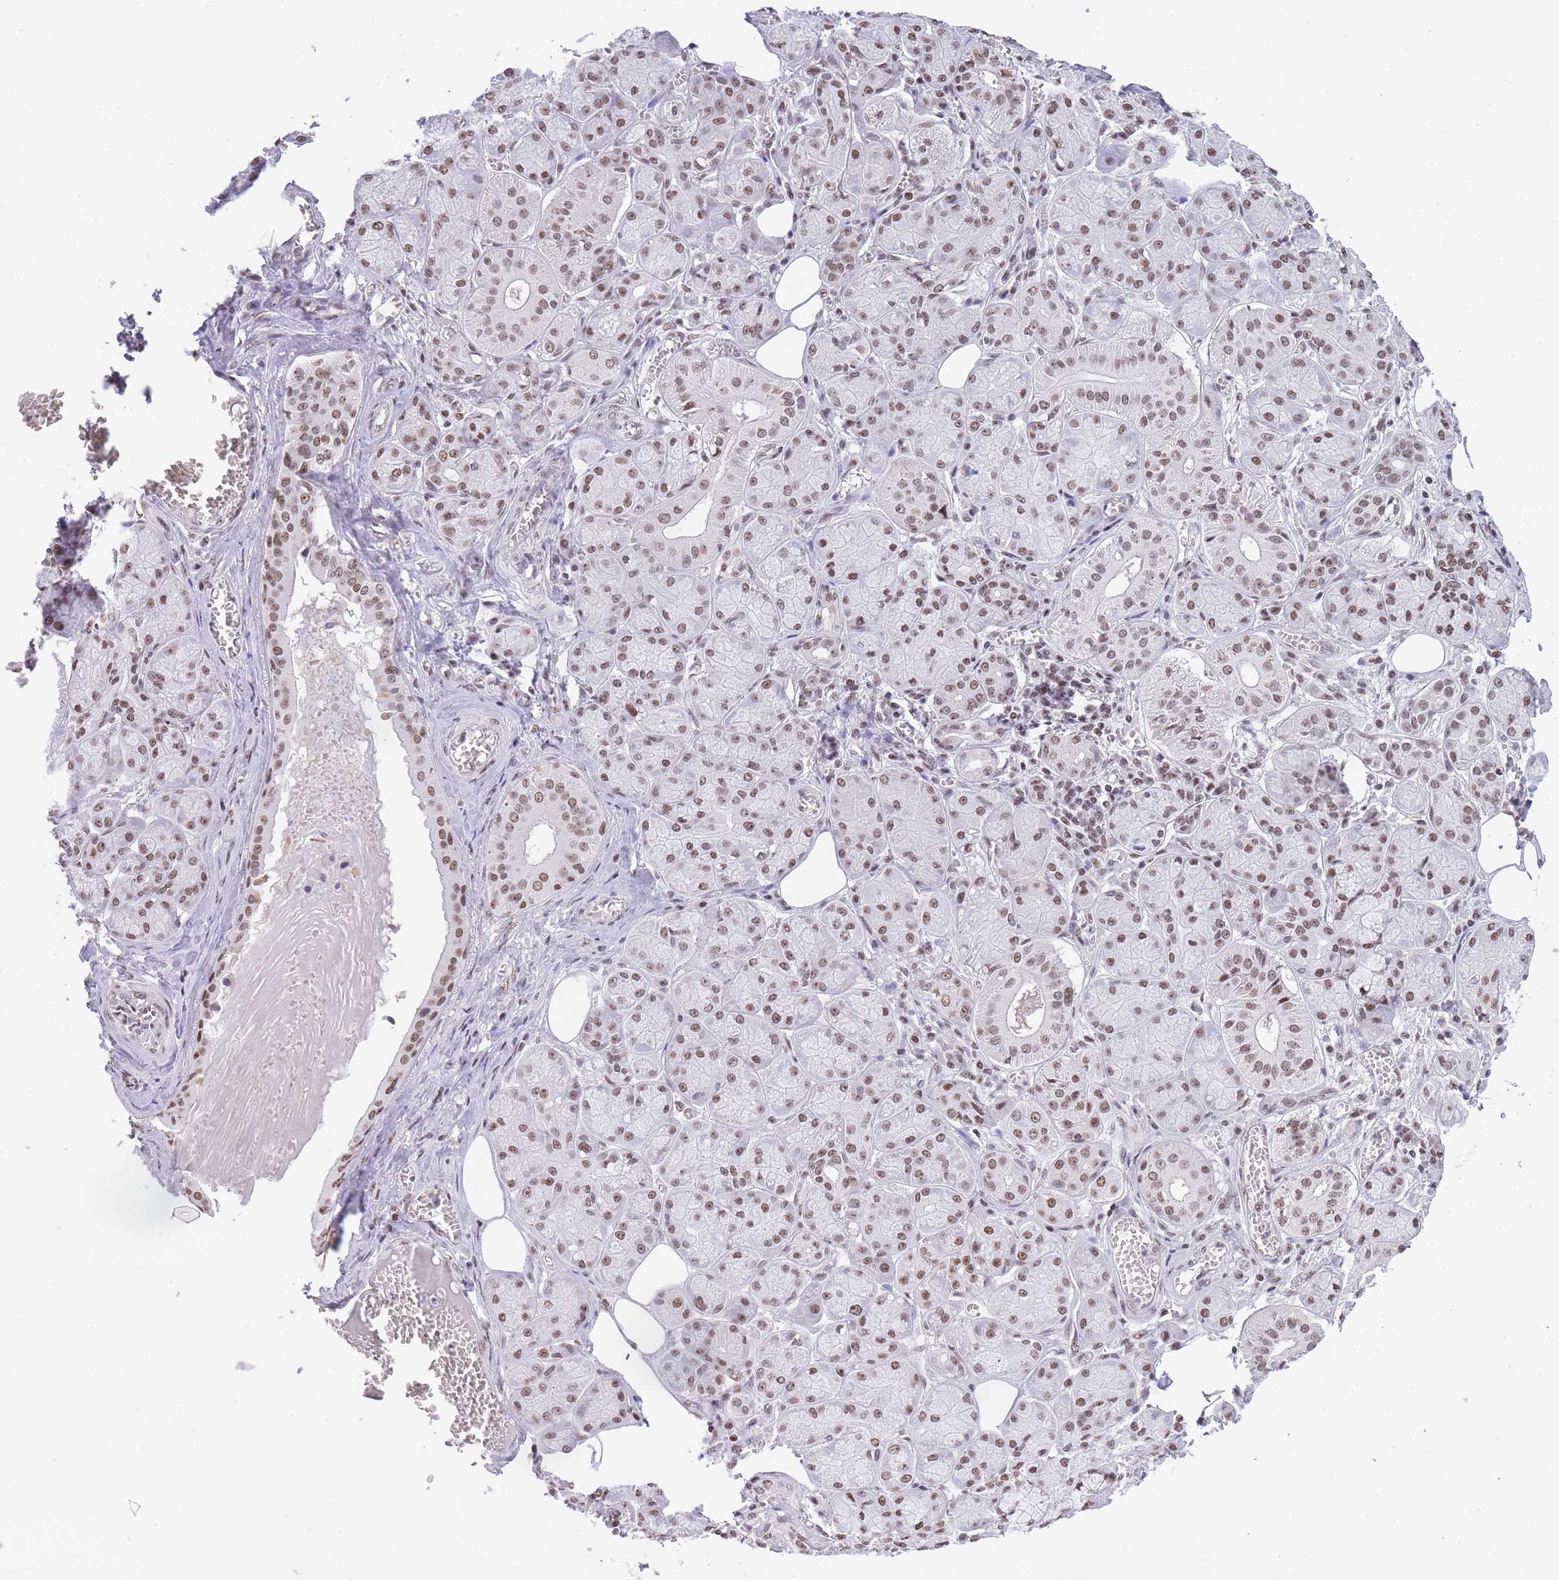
{"staining": {"intensity": "strong", "quantity": "25%-75%", "location": "nuclear"}, "tissue": "salivary gland", "cell_type": "Glandular cells", "image_type": "normal", "snomed": [{"axis": "morphology", "description": "Normal tissue, NOS"}, {"axis": "topography", "description": "Salivary gland"}], "caption": "A brown stain shows strong nuclear staining of a protein in glandular cells of unremarkable salivary gland.", "gene": "EVC2", "patient": {"sex": "male", "age": 74}}